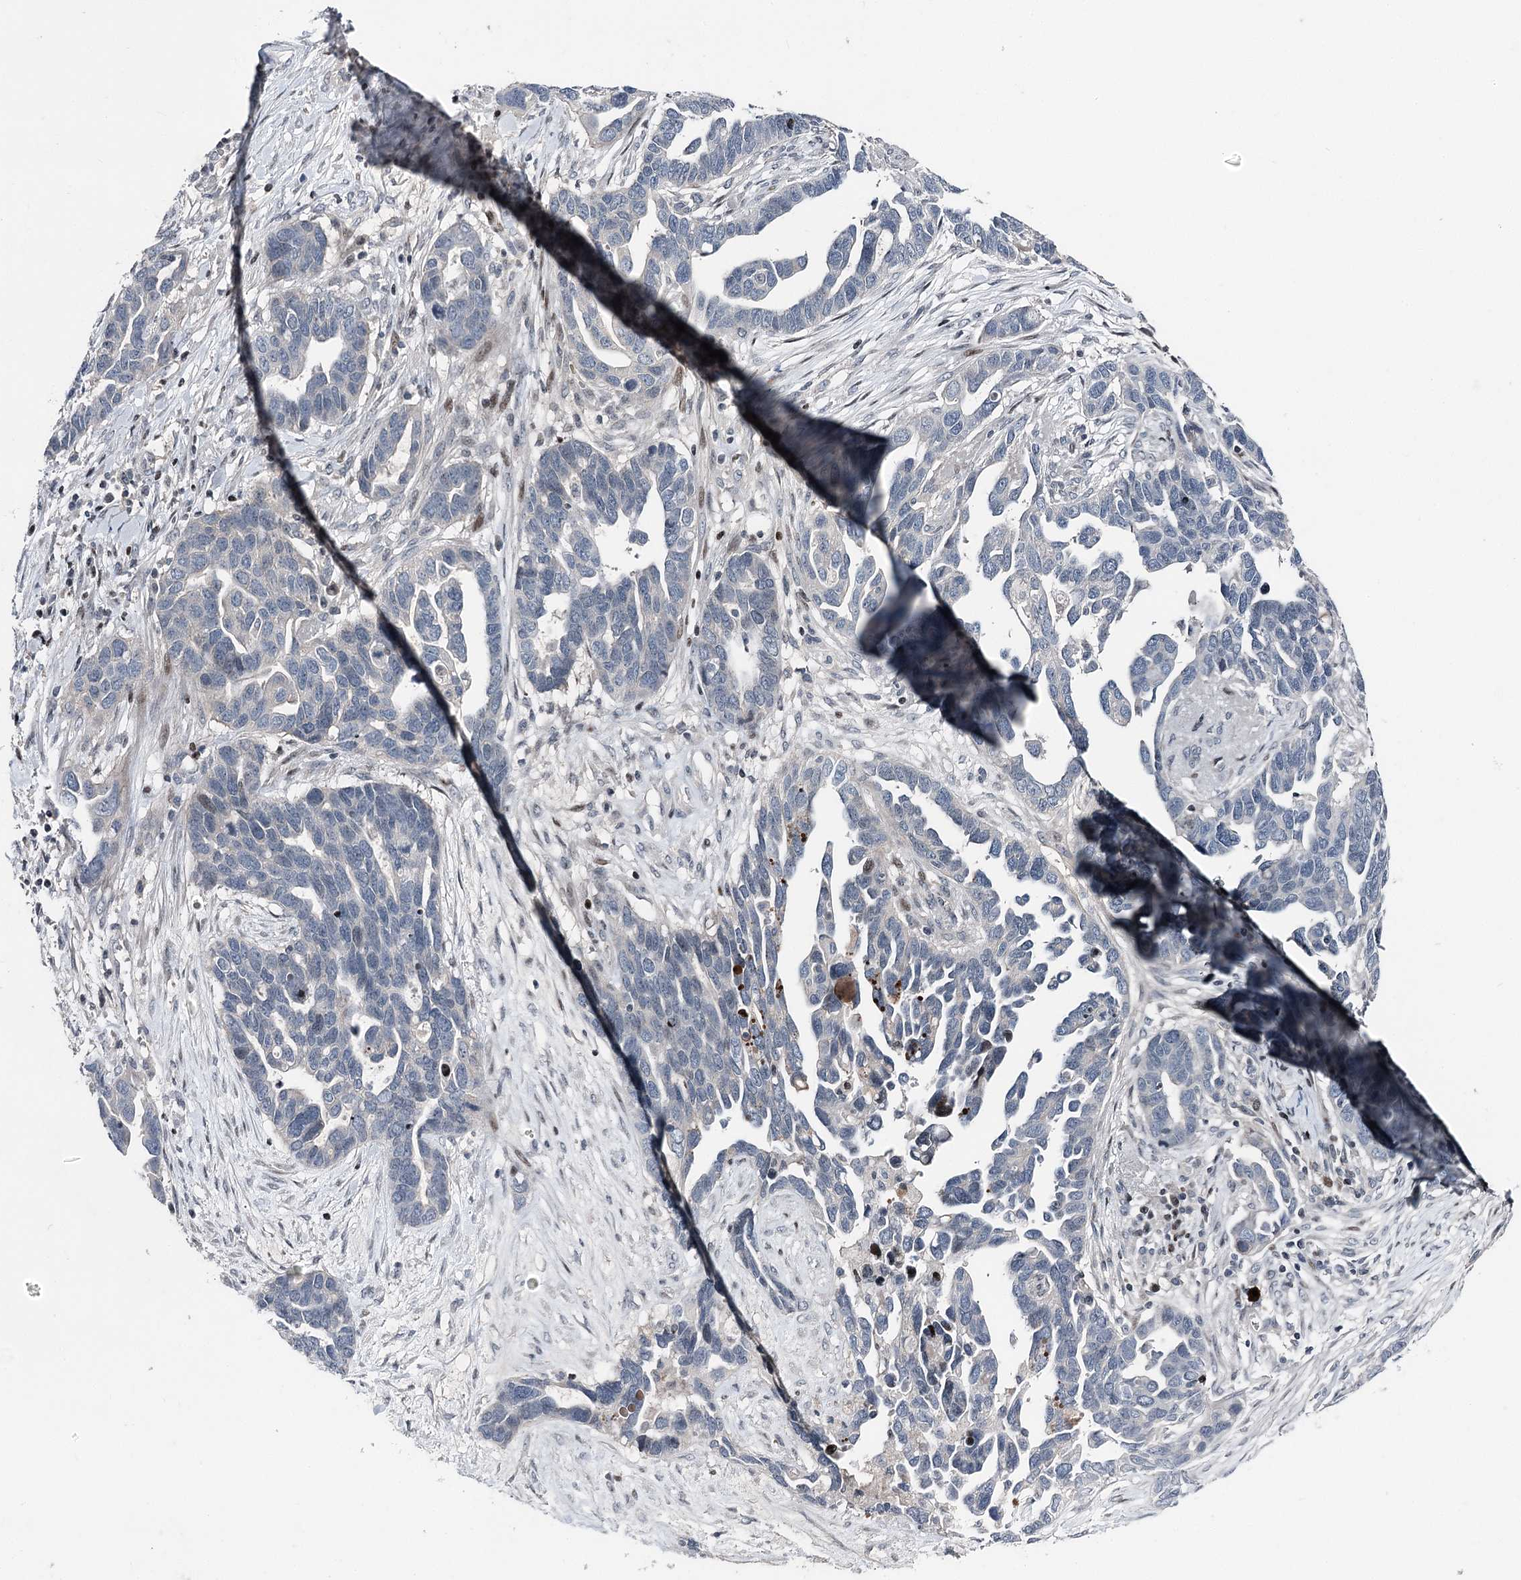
{"staining": {"intensity": "negative", "quantity": "none", "location": "none"}, "tissue": "ovarian cancer", "cell_type": "Tumor cells", "image_type": "cancer", "snomed": [{"axis": "morphology", "description": "Cystadenocarcinoma, serous, NOS"}, {"axis": "topography", "description": "Ovary"}], "caption": "An image of human ovarian cancer (serous cystadenocarcinoma) is negative for staining in tumor cells.", "gene": "ITFG2", "patient": {"sex": "female", "age": 54}}